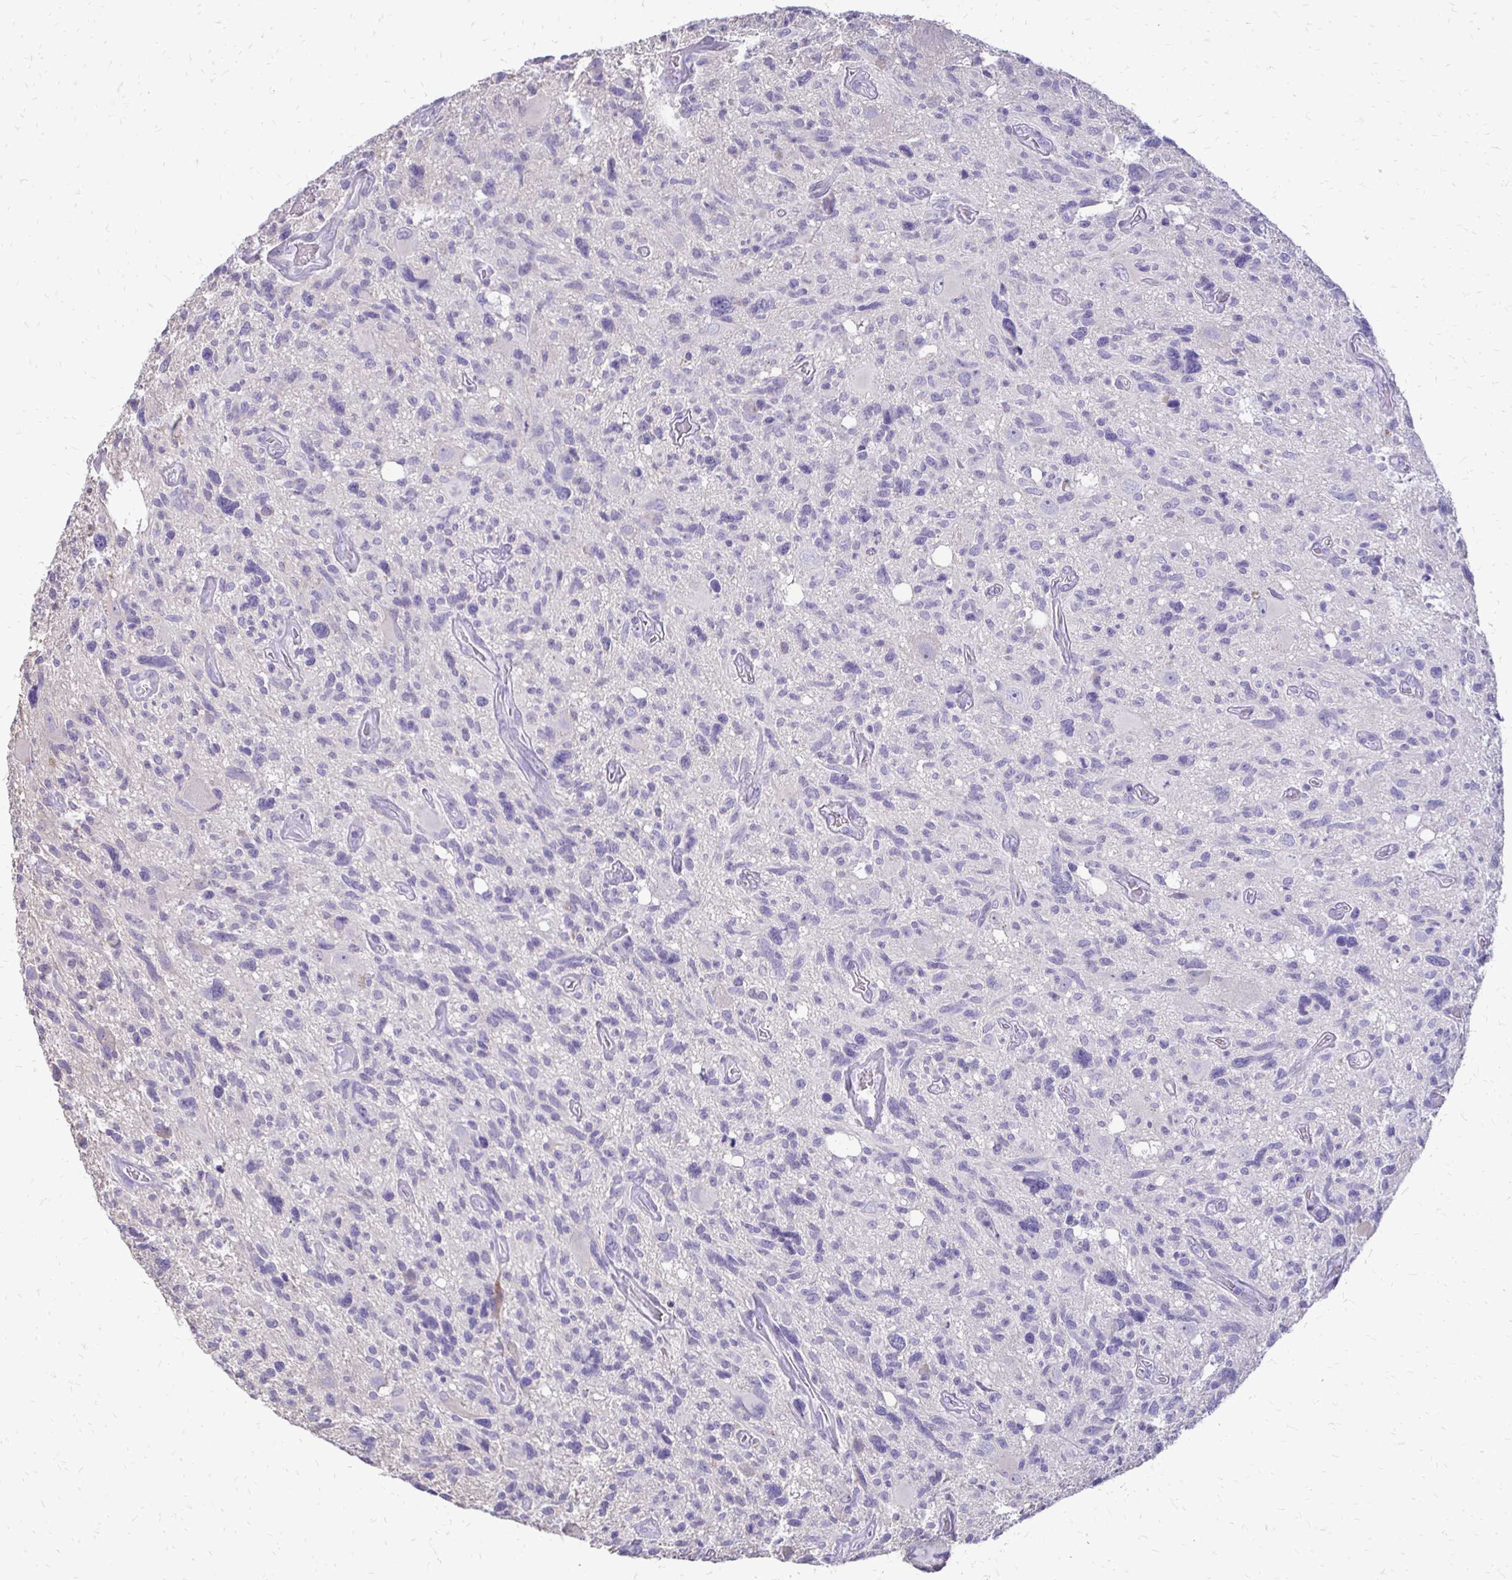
{"staining": {"intensity": "negative", "quantity": "none", "location": "none"}, "tissue": "glioma", "cell_type": "Tumor cells", "image_type": "cancer", "snomed": [{"axis": "morphology", "description": "Glioma, malignant, High grade"}, {"axis": "topography", "description": "Brain"}], "caption": "Immunohistochemistry (IHC) photomicrograph of neoplastic tissue: malignant high-grade glioma stained with DAB (3,3'-diaminobenzidine) reveals no significant protein expression in tumor cells.", "gene": "ALPG", "patient": {"sex": "male", "age": 49}}